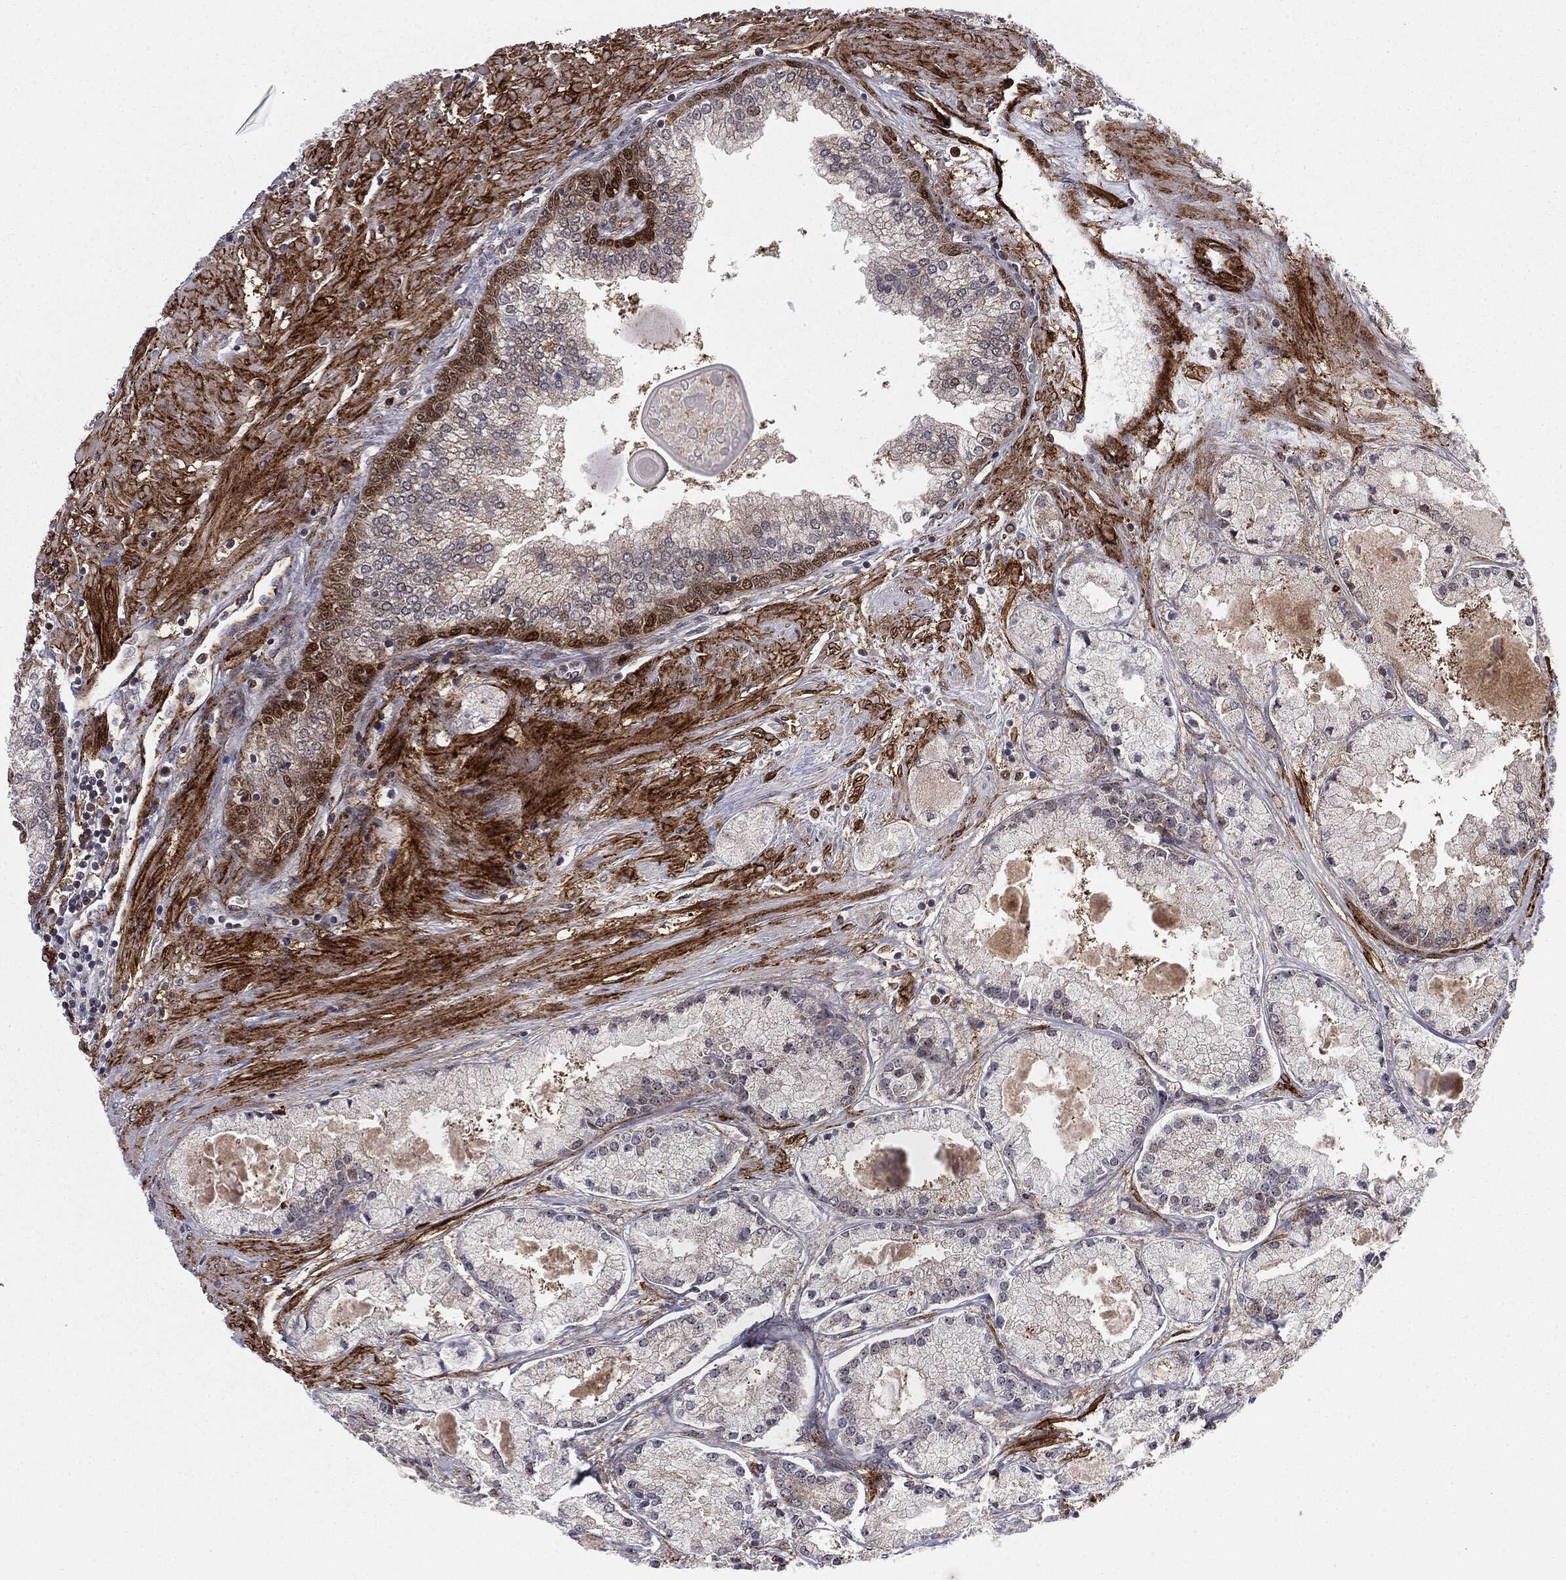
{"staining": {"intensity": "negative", "quantity": "none", "location": "none"}, "tissue": "prostate cancer", "cell_type": "Tumor cells", "image_type": "cancer", "snomed": [{"axis": "morphology", "description": "Adenocarcinoma, High grade"}, {"axis": "topography", "description": "Prostate"}], "caption": "Prostate adenocarcinoma (high-grade) was stained to show a protein in brown. There is no significant positivity in tumor cells. (Stains: DAB immunohistochemistry (IHC) with hematoxylin counter stain, Microscopy: brightfield microscopy at high magnification).", "gene": "PTEN", "patient": {"sex": "male", "age": 67}}